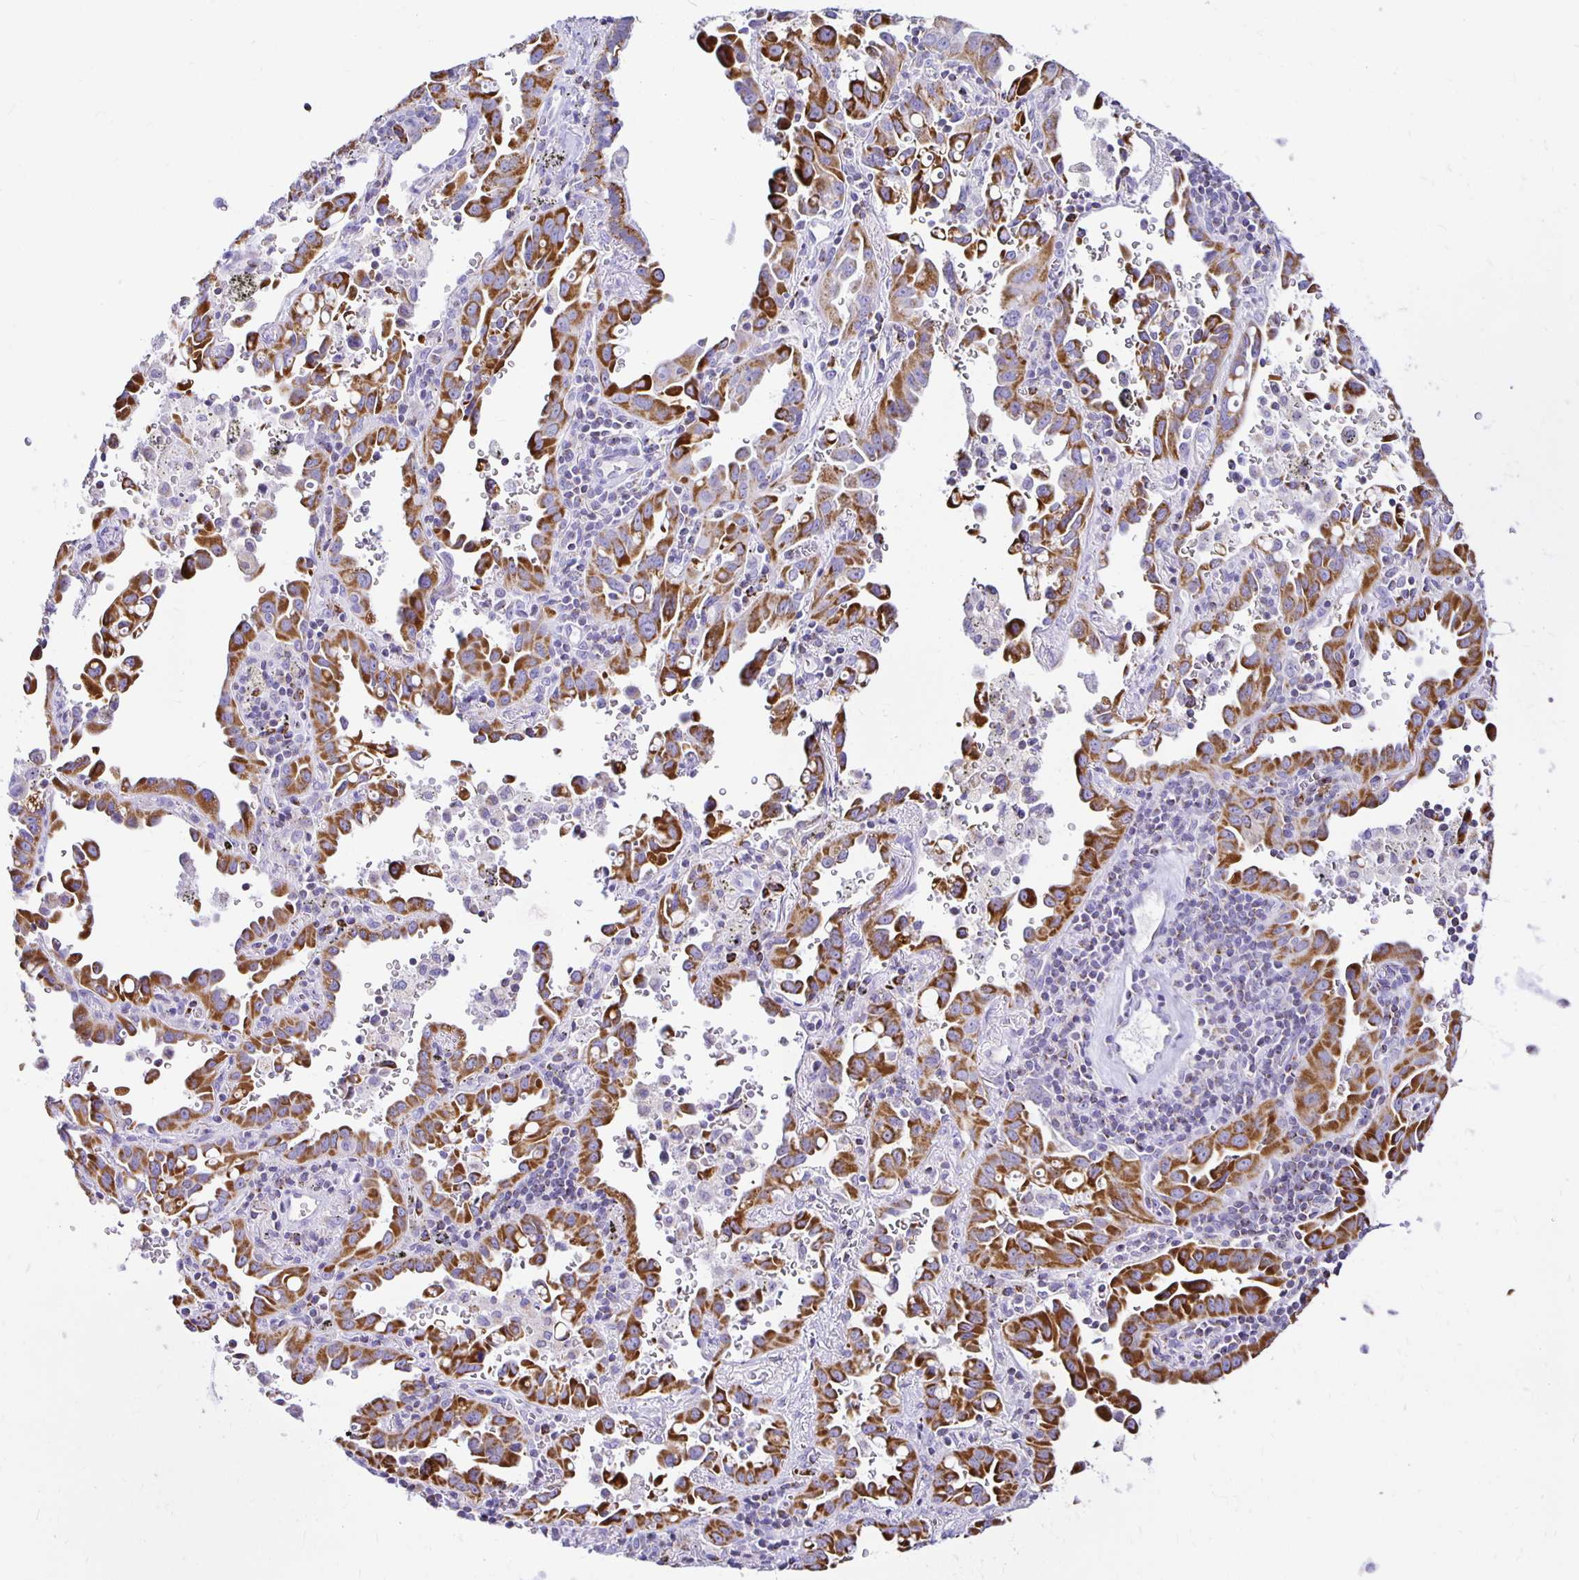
{"staining": {"intensity": "strong", "quantity": ">75%", "location": "cytoplasmic/membranous"}, "tissue": "lung cancer", "cell_type": "Tumor cells", "image_type": "cancer", "snomed": [{"axis": "morphology", "description": "Adenocarcinoma, NOS"}, {"axis": "topography", "description": "Lung"}], "caption": "This is a micrograph of immunohistochemistry (IHC) staining of lung cancer, which shows strong staining in the cytoplasmic/membranous of tumor cells.", "gene": "PLAAT2", "patient": {"sex": "male", "age": 68}}